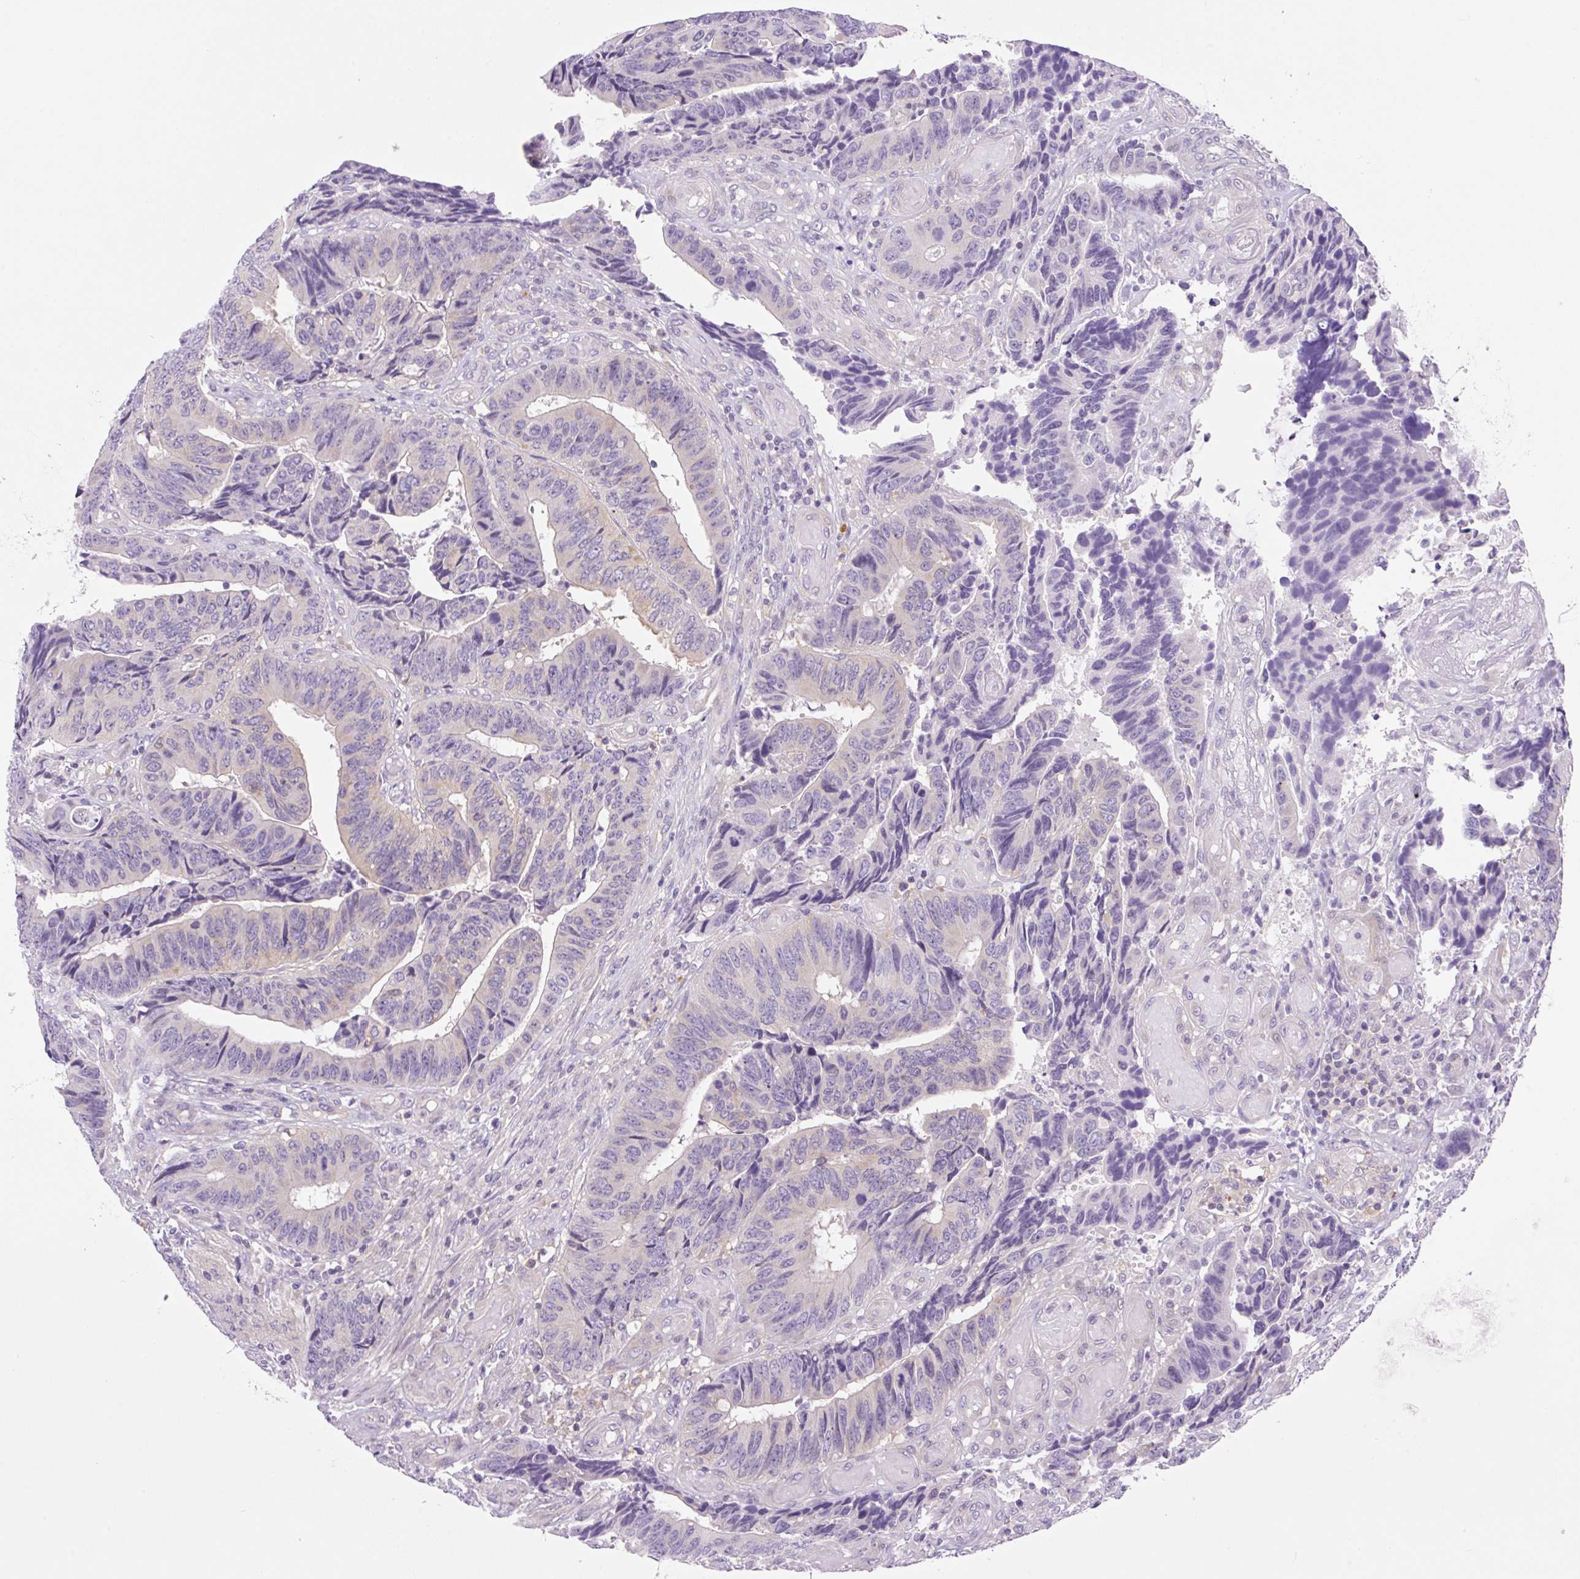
{"staining": {"intensity": "negative", "quantity": "none", "location": "none"}, "tissue": "colorectal cancer", "cell_type": "Tumor cells", "image_type": "cancer", "snomed": [{"axis": "morphology", "description": "Adenocarcinoma, NOS"}, {"axis": "topography", "description": "Colon"}], "caption": "DAB immunohistochemical staining of adenocarcinoma (colorectal) exhibits no significant positivity in tumor cells. Brightfield microscopy of immunohistochemistry stained with DAB (brown) and hematoxylin (blue), captured at high magnification.", "gene": "CAMK2B", "patient": {"sex": "male", "age": 87}}